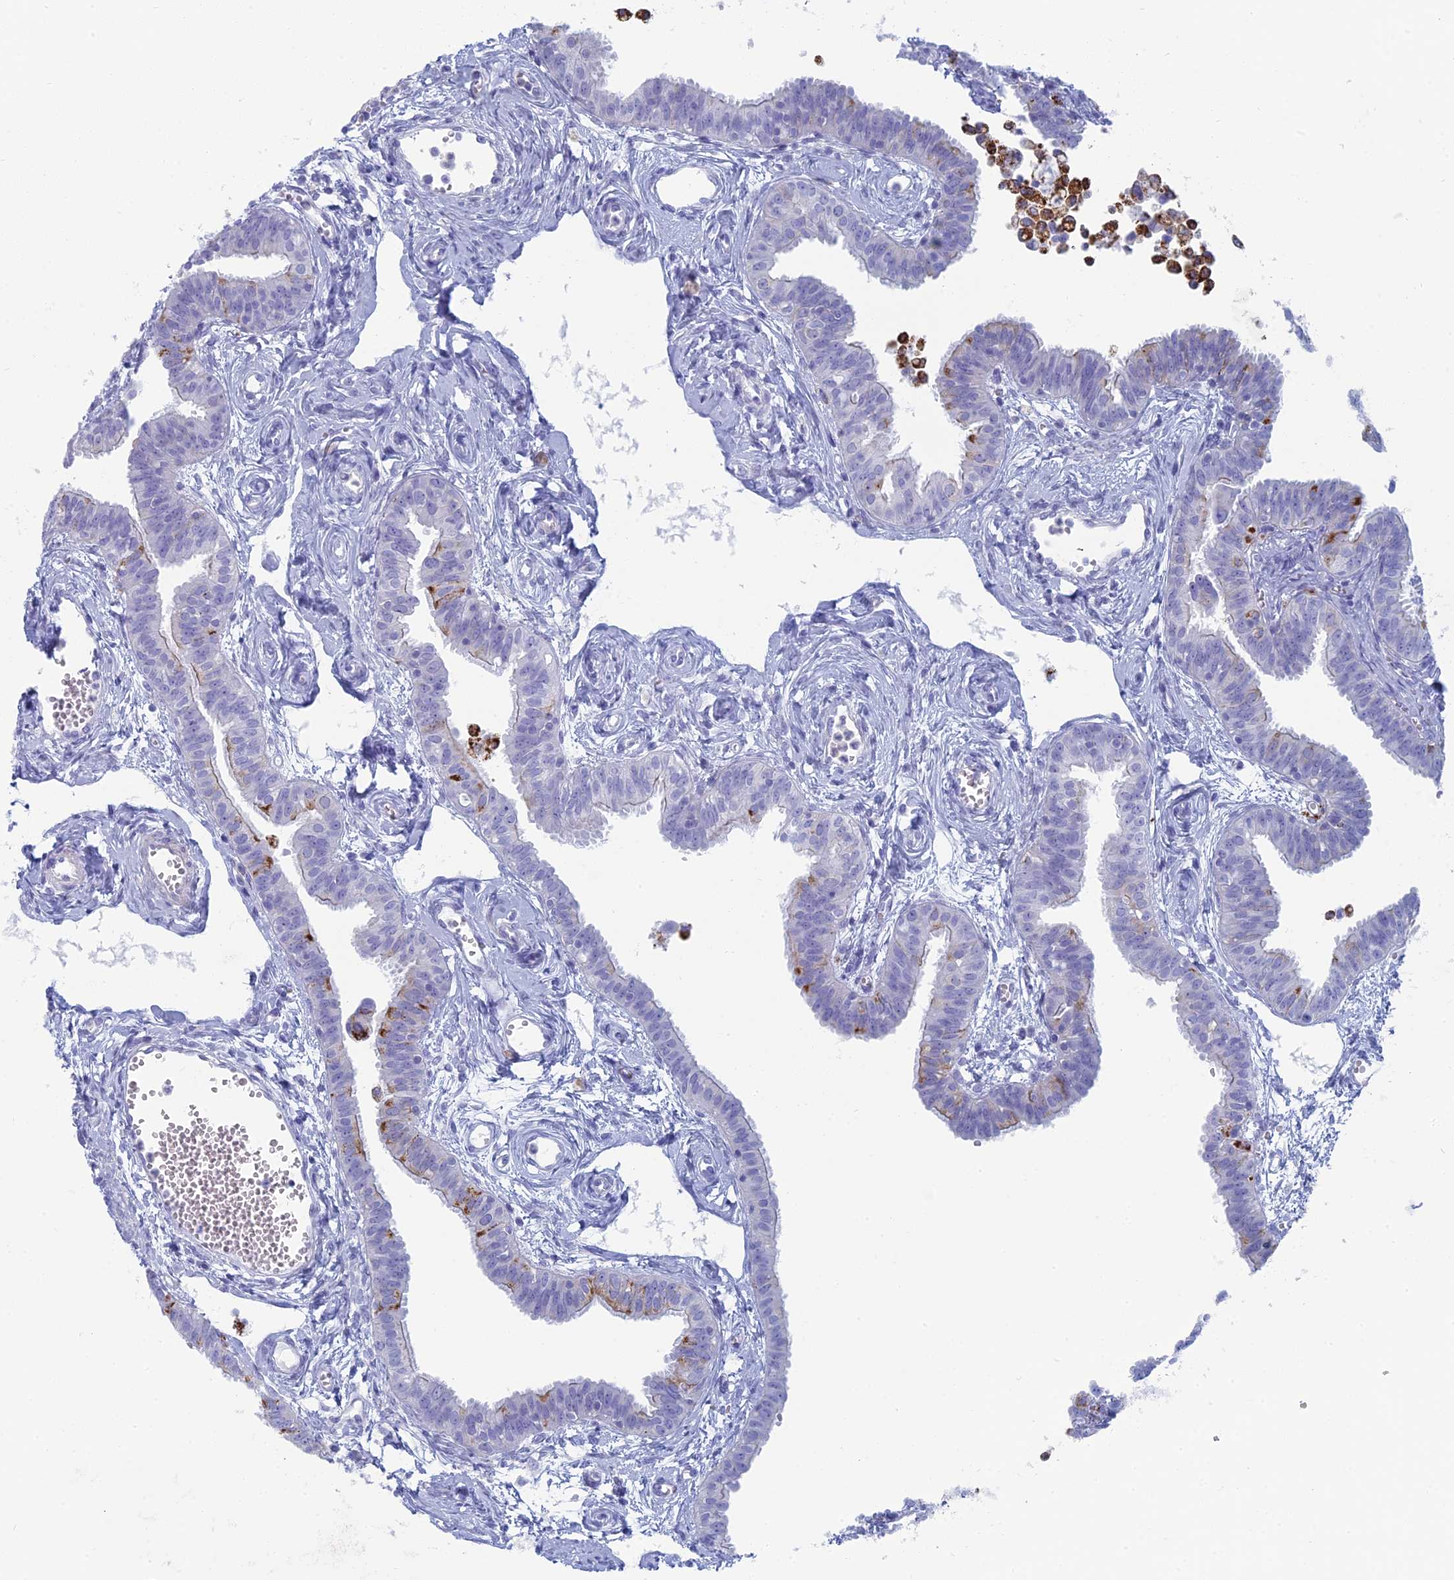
{"staining": {"intensity": "moderate", "quantity": "<25%", "location": "cytoplasmic/membranous"}, "tissue": "fallopian tube", "cell_type": "Glandular cells", "image_type": "normal", "snomed": [{"axis": "morphology", "description": "Normal tissue, NOS"}, {"axis": "morphology", "description": "Carcinoma, NOS"}, {"axis": "topography", "description": "Fallopian tube"}, {"axis": "topography", "description": "Ovary"}], "caption": "Glandular cells show low levels of moderate cytoplasmic/membranous expression in about <25% of cells in benign human fallopian tube.", "gene": "ALMS1", "patient": {"sex": "female", "age": 59}}